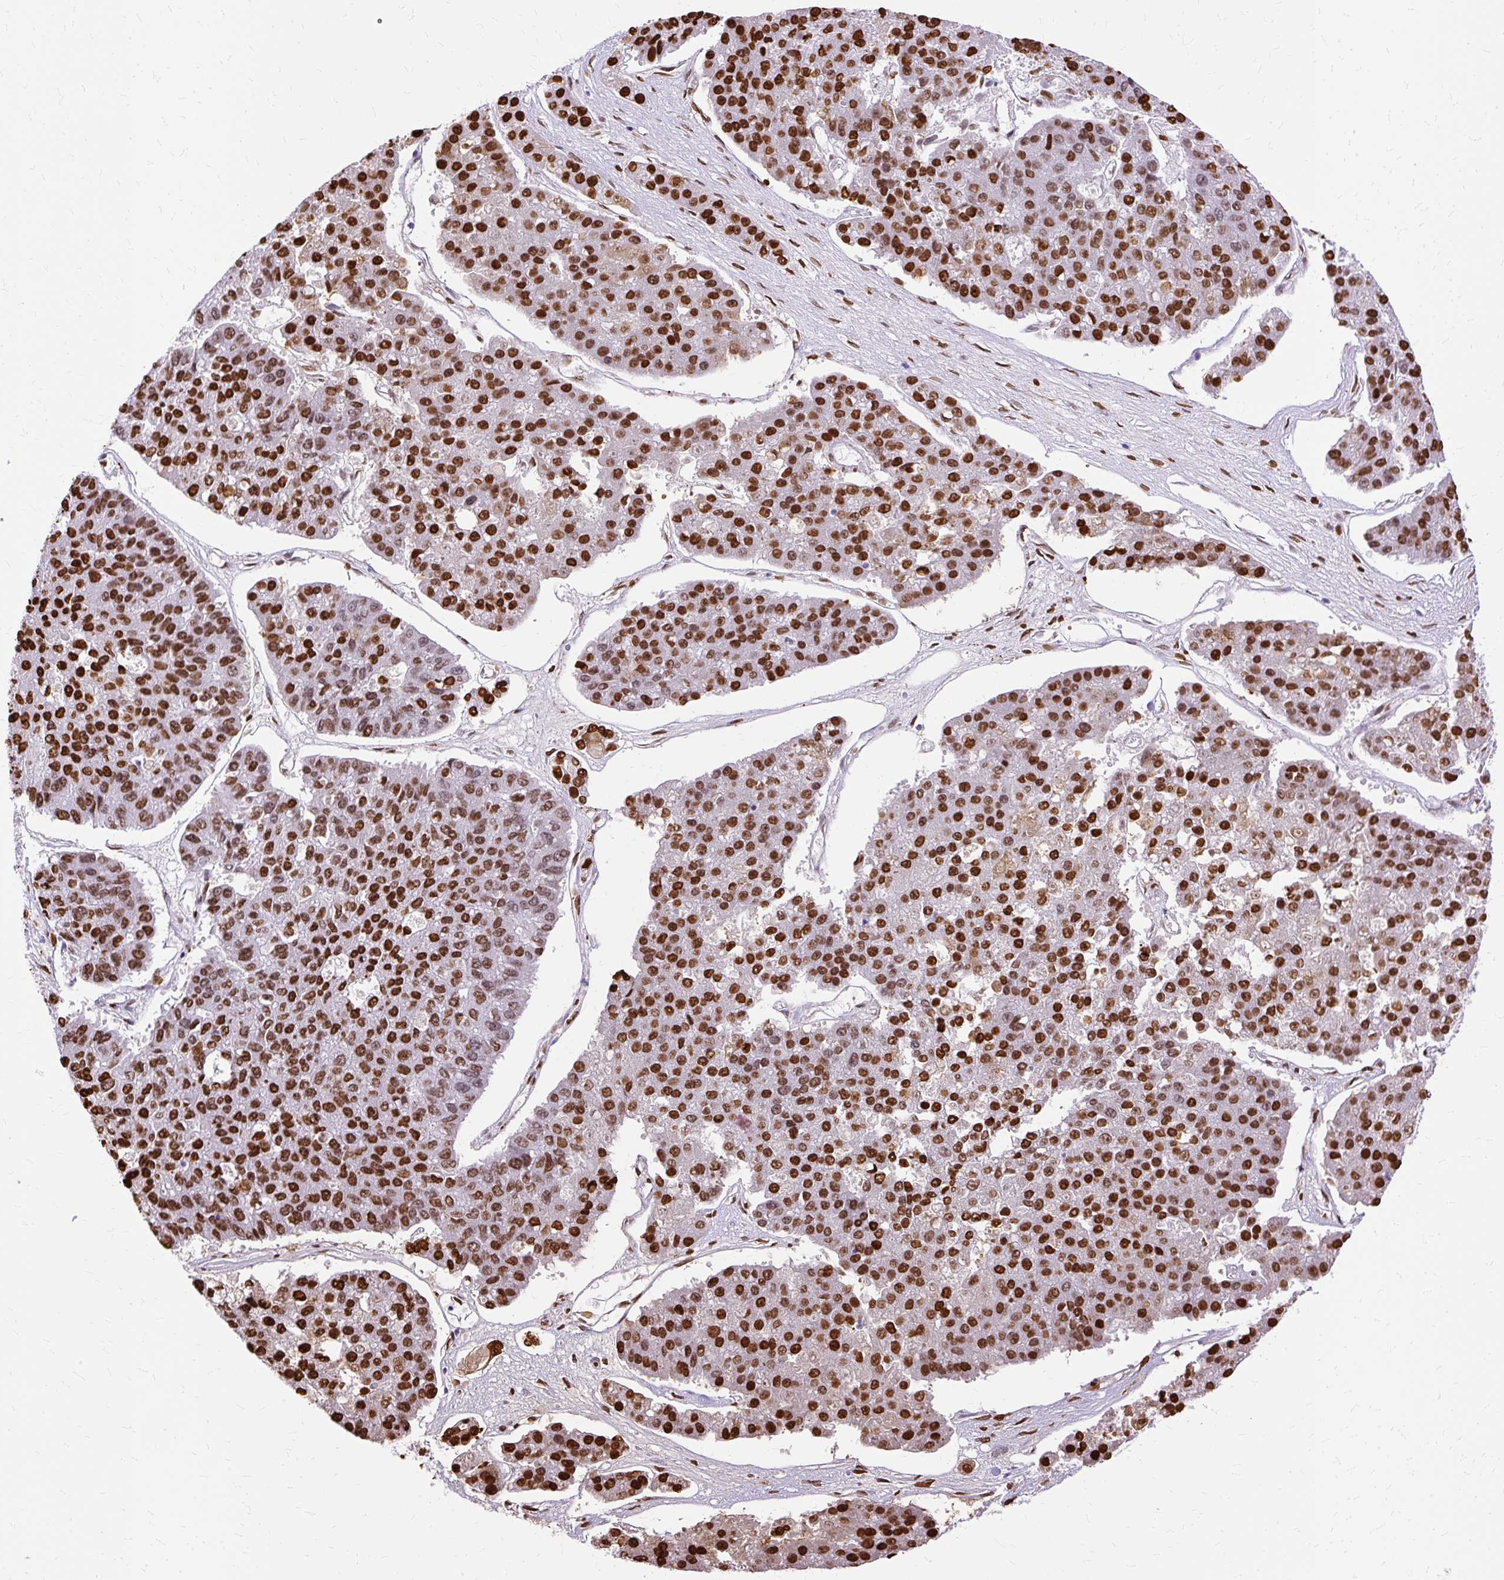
{"staining": {"intensity": "strong", "quantity": ">75%", "location": "nuclear"}, "tissue": "pancreatic cancer", "cell_type": "Tumor cells", "image_type": "cancer", "snomed": [{"axis": "morphology", "description": "Adenocarcinoma, NOS"}, {"axis": "topography", "description": "Pancreas"}], "caption": "DAB (3,3'-diaminobenzidine) immunohistochemical staining of human pancreatic adenocarcinoma demonstrates strong nuclear protein staining in approximately >75% of tumor cells.", "gene": "TMEM184C", "patient": {"sex": "male", "age": 50}}